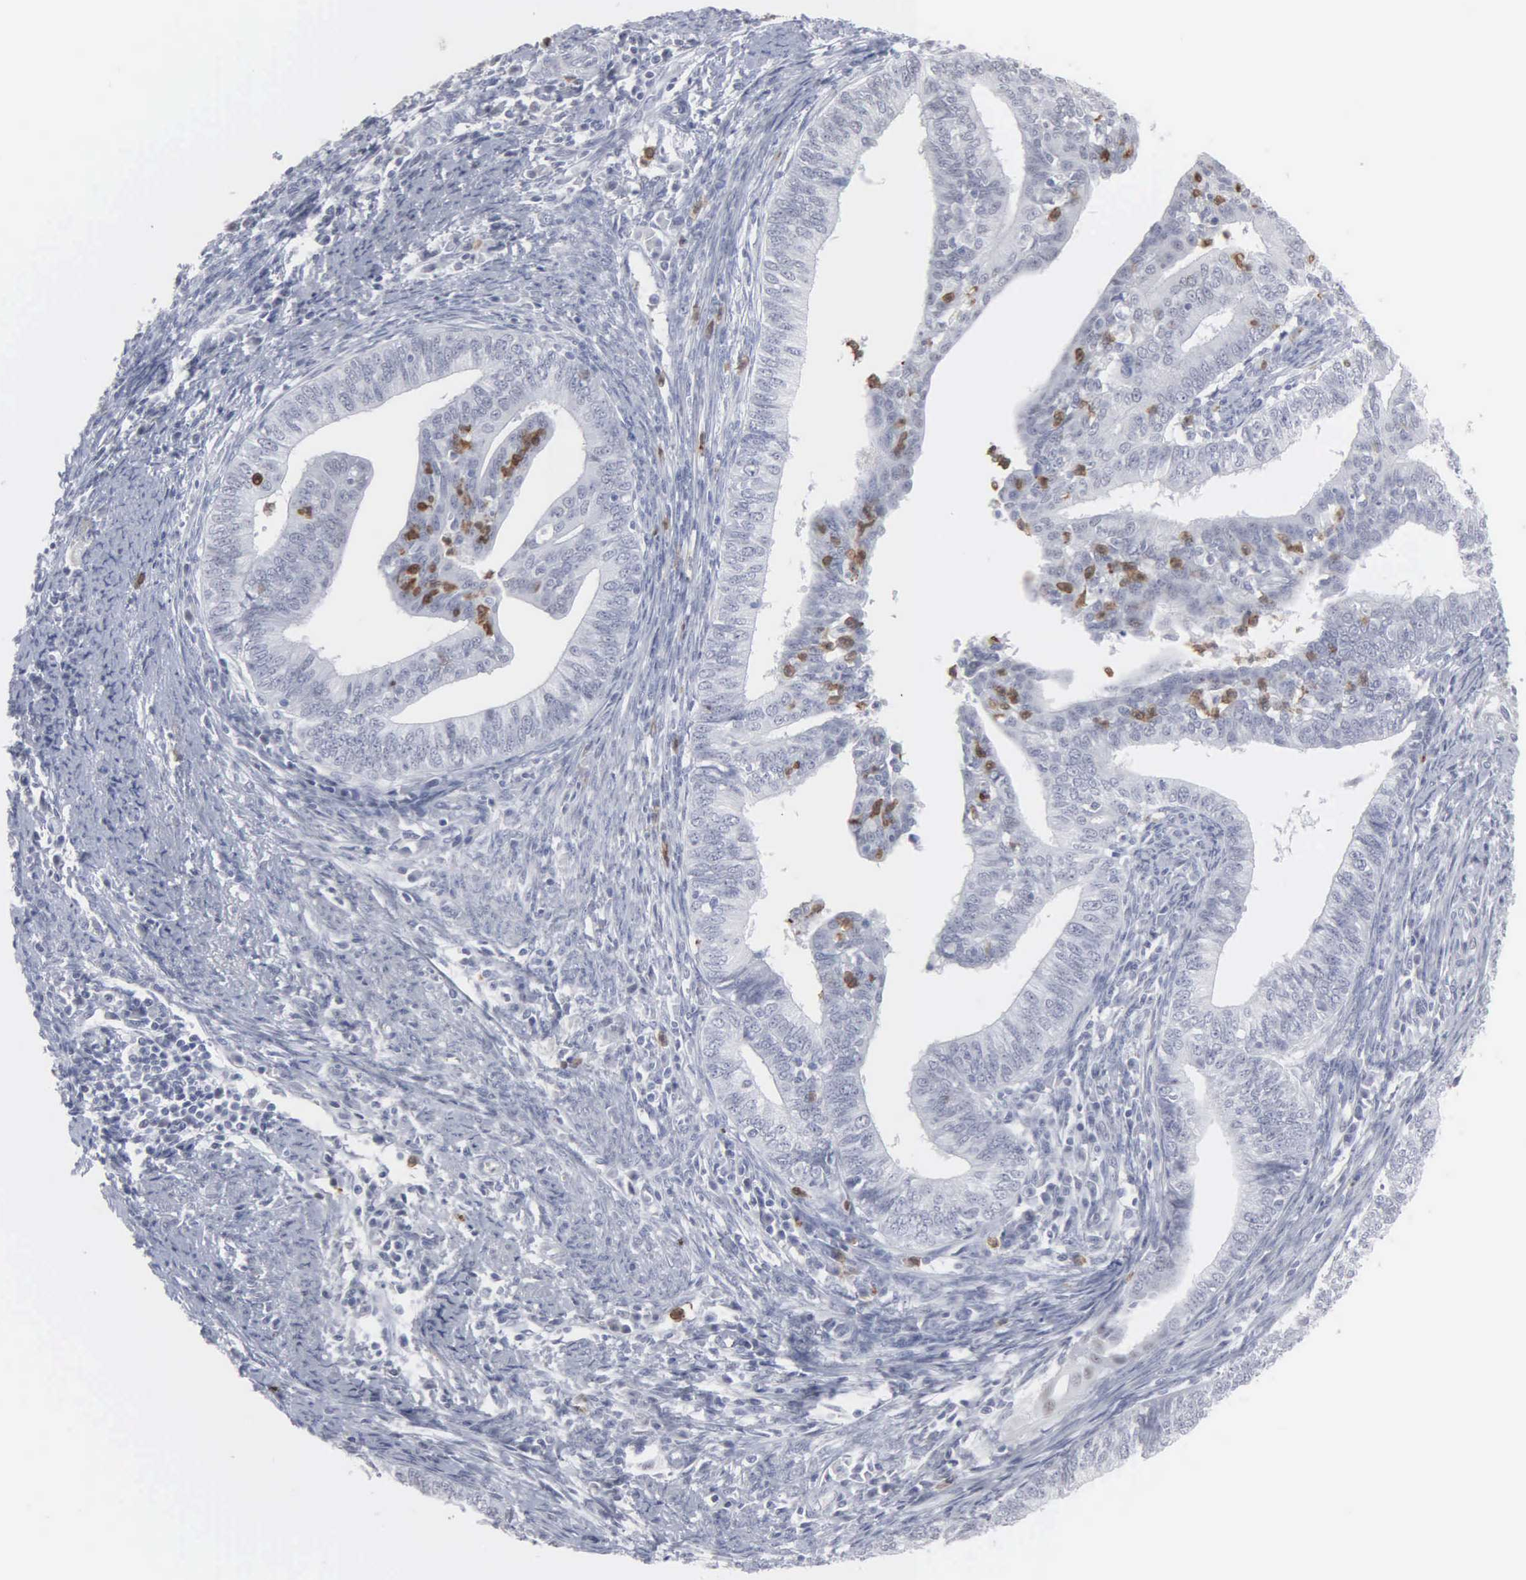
{"staining": {"intensity": "negative", "quantity": "none", "location": "none"}, "tissue": "endometrial cancer", "cell_type": "Tumor cells", "image_type": "cancer", "snomed": [{"axis": "morphology", "description": "Adenocarcinoma, NOS"}, {"axis": "topography", "description": "Endometrium"}], "caption": "This is an immunohistochemistry (IHC) histopathology image of human endometrial adenocarcinoma. There is no positivity in tumor cells.", "gene": "SPIN3", "patient": {"sex": "female", "age": 66}}